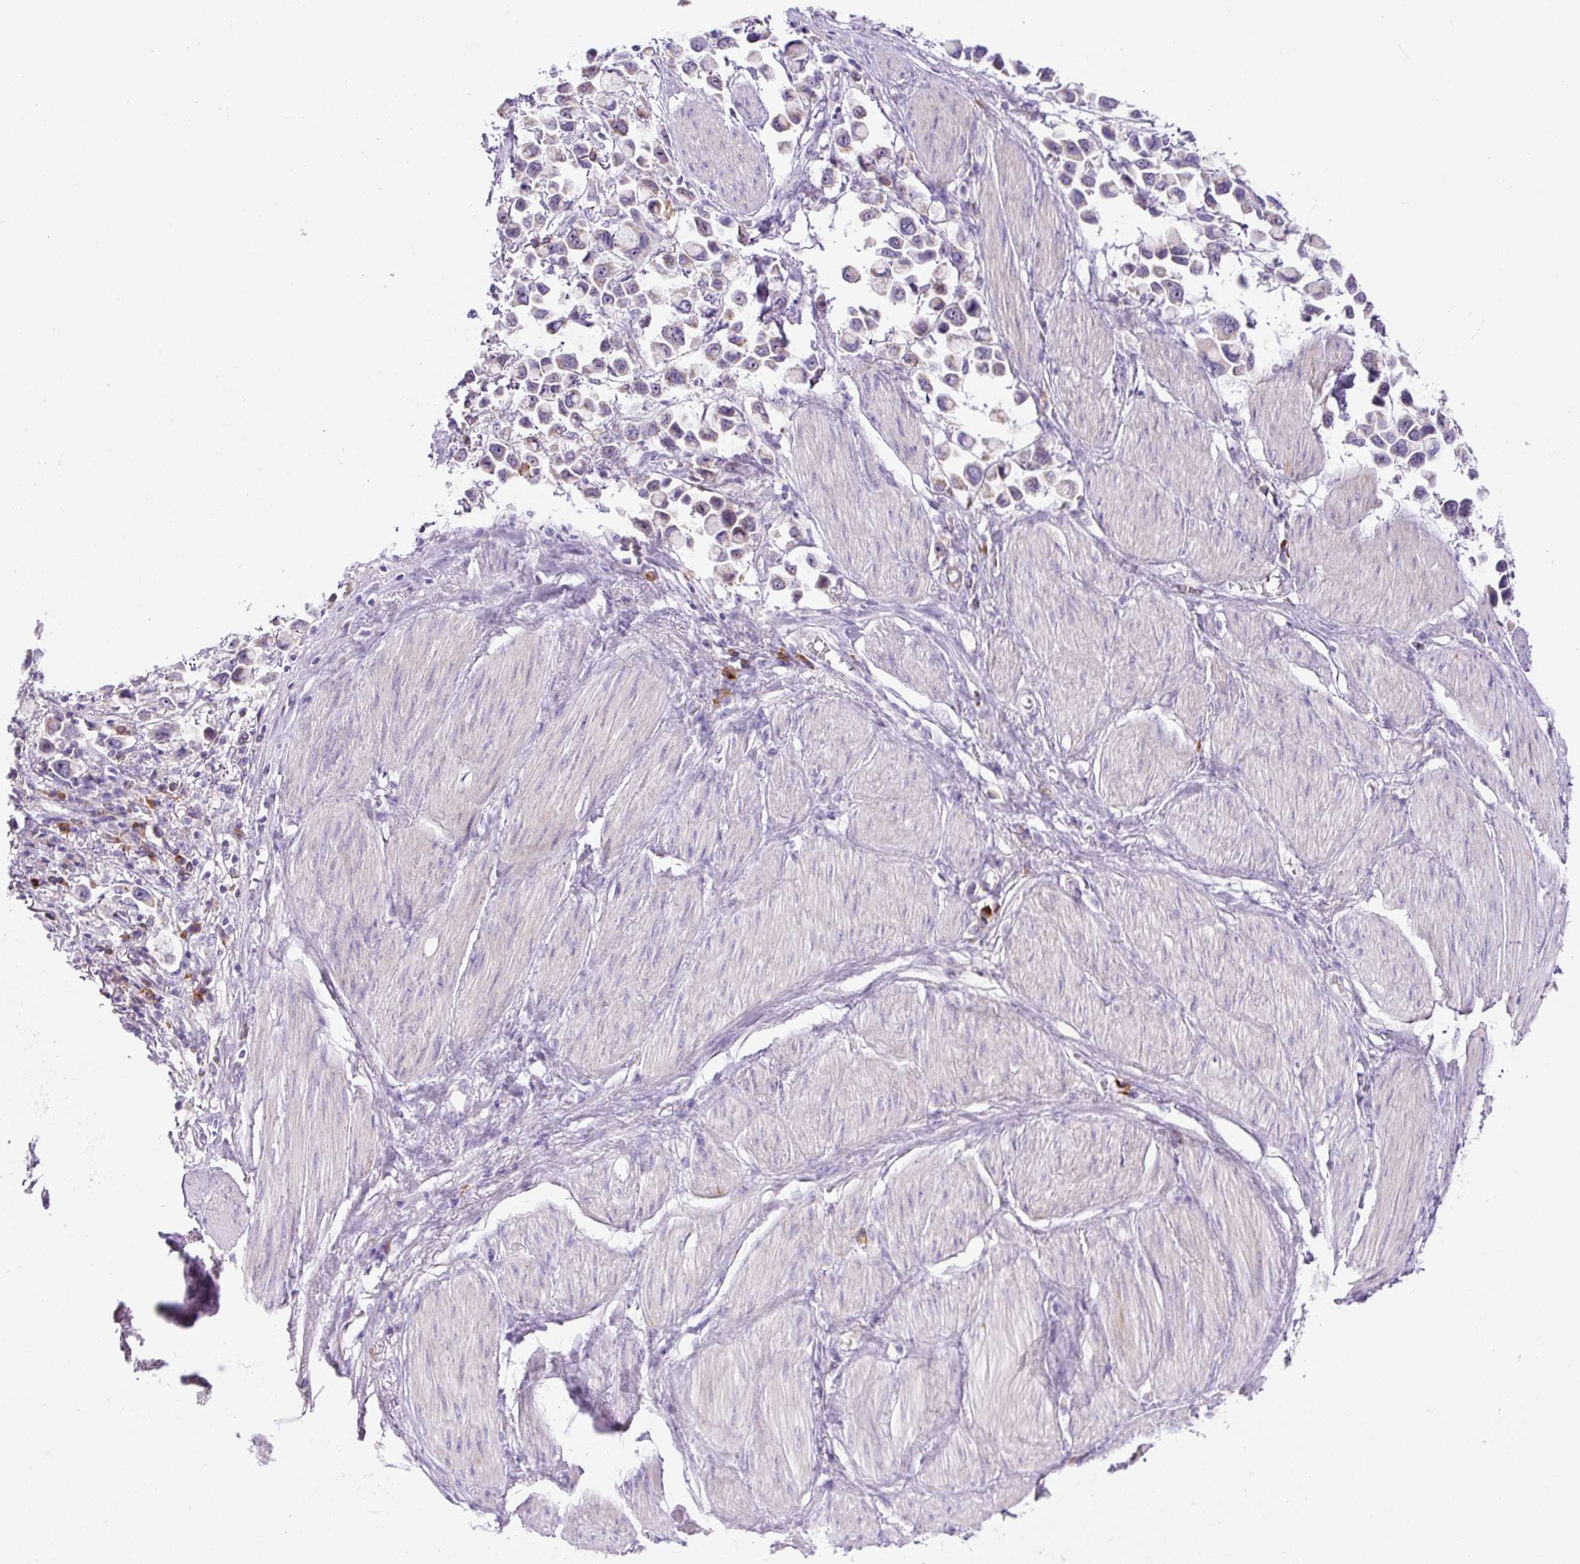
{"staining": {"intensity": "weak", "quantity": "<25%", "location": "cytoplasmic/membranous"}, "tissue": "stomach cancer", "cell_type": "Tumor cells", "image_type": "cancer", "snomed": [{"axis": "morphology", "description": "Adenocarcinoma, NOS"}, {"axis": "topography", "description": "Stomach"}], "caption": "Protein analysis of stomach cancer reveals no significant expression in tumor cells.", "gene": "ZNF596", "patient": {"sex": "female", "age": 81}}